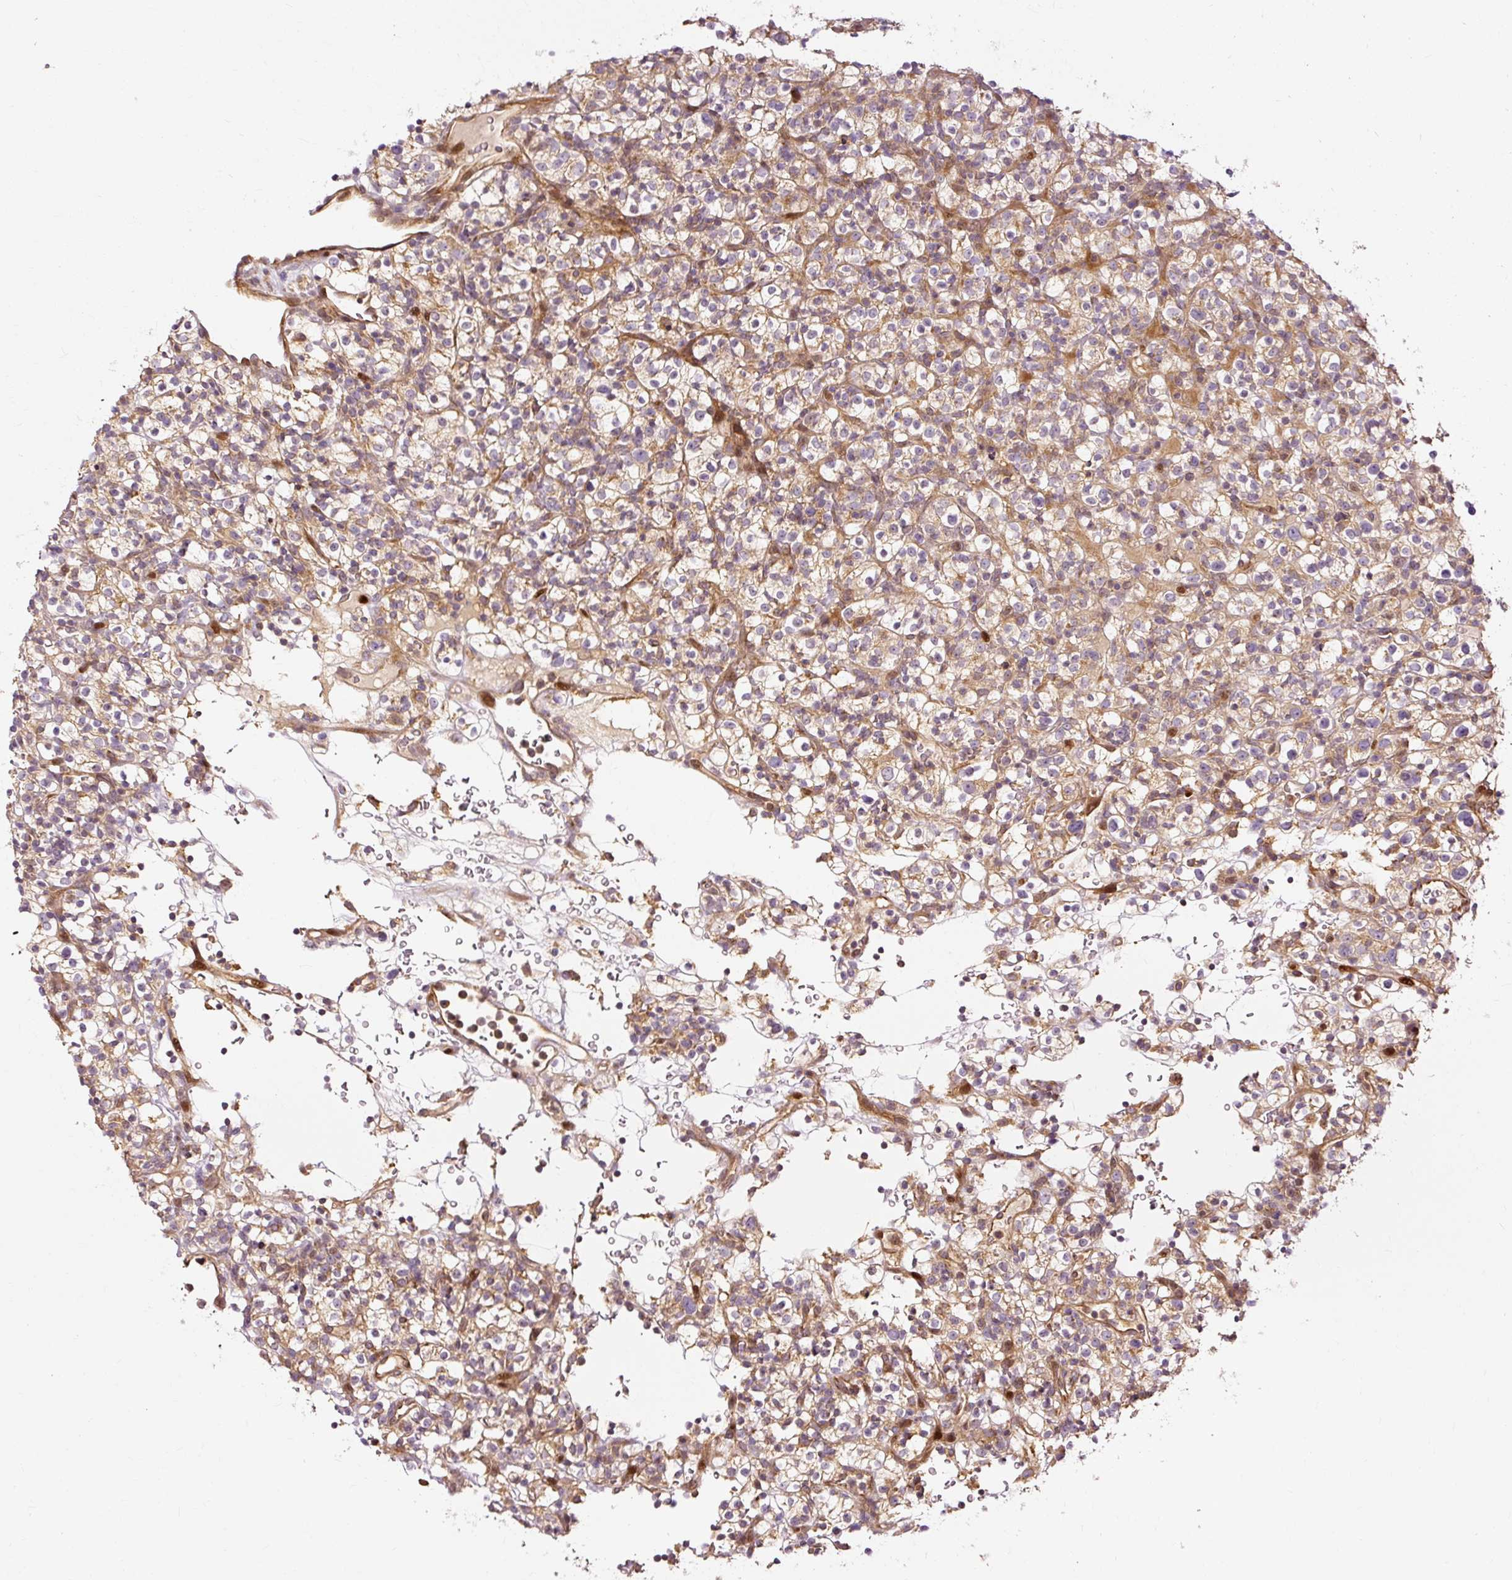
{"staining": {"intensity": "moderate", "quantity": "25%-75%", "location": "cytoplasmic/membranous"}, "tissue": "renal cancer", "cell_type": "Tumor cells", "image_type": "cancer", "snomed": [{"axis": "morphology", "description": "Normal tissue, NOS"}, {"axis": "morphology", "description": "Adenocarcinoma, NOS"}, {"axis": "topography", "description": "Kidney"}], "caption": "Immunohistochemical staining of renal adenocarcinoma displays moderate cytoplasmic/membranous protein staining in about 25%-75% of tumor cells. The staining was performed using DAB (3,3'-diaminobenzidine), with brown indicating positive protein expression. Nuclei are stained blue with hematoxylin.", "gene": "NAPA", "patient": {"sex": "female", "age": 72}}